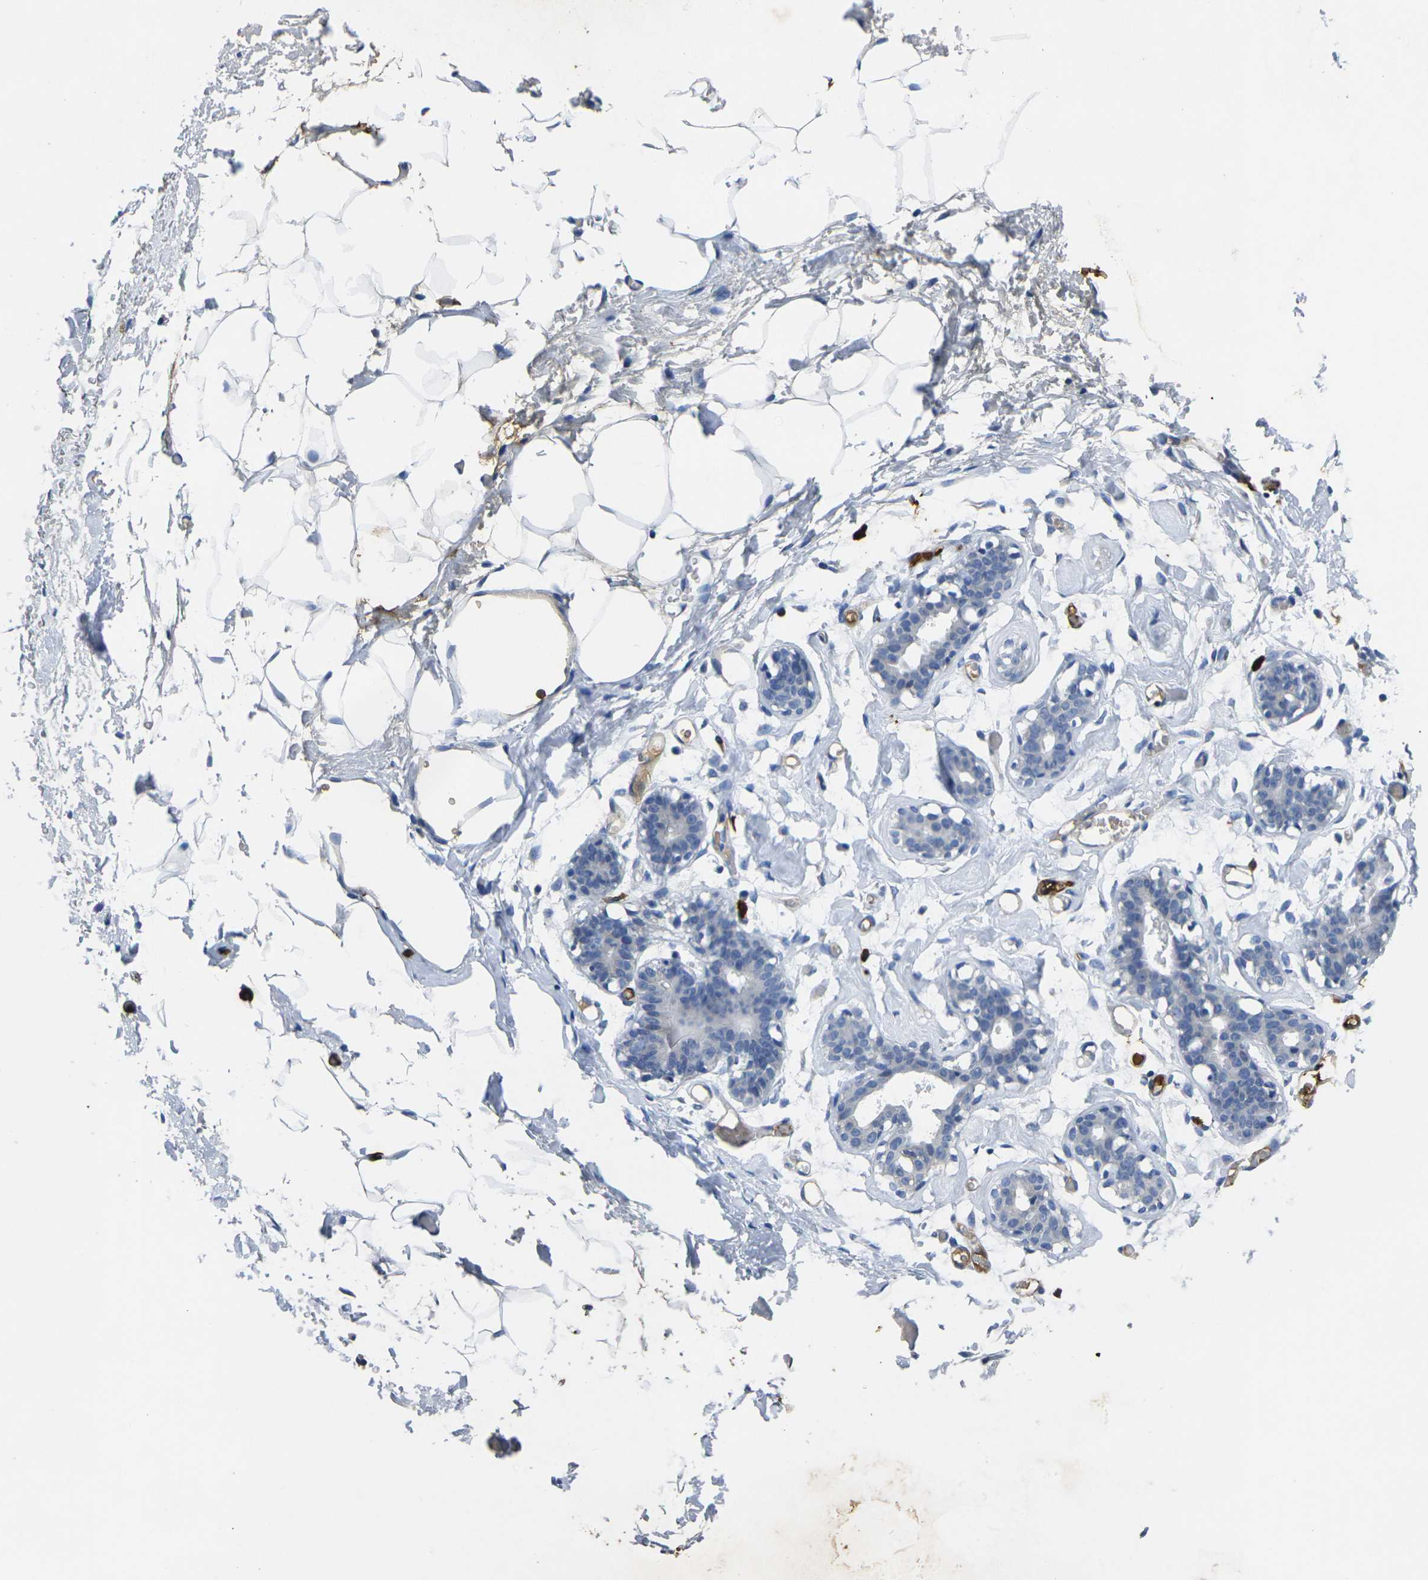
{"staining": {"intensity": "weak", "quantity": "25%-75%", "location": "cytoplasmic/membranous"}, "tissue": "adipose tissue", "cell_type": "Adipocytes", "image_type": "normal", "snomed": [{"axis": "morphology", "description": "Normal tissue, NOS"}, {"axis": "topography", "description": "Breast"}, {"axis": "topography", "description": "Adipose tissue"}], "caption": "A photomicrograph showing weak cytoplasmic/membranous staining in about 25%-75% of adipocytes in unremarkable adipose tissue, as visualized by brown immunohistochemical staining.", "gene": "S100A9", "patient": {"sex": "female", "age": 25}}